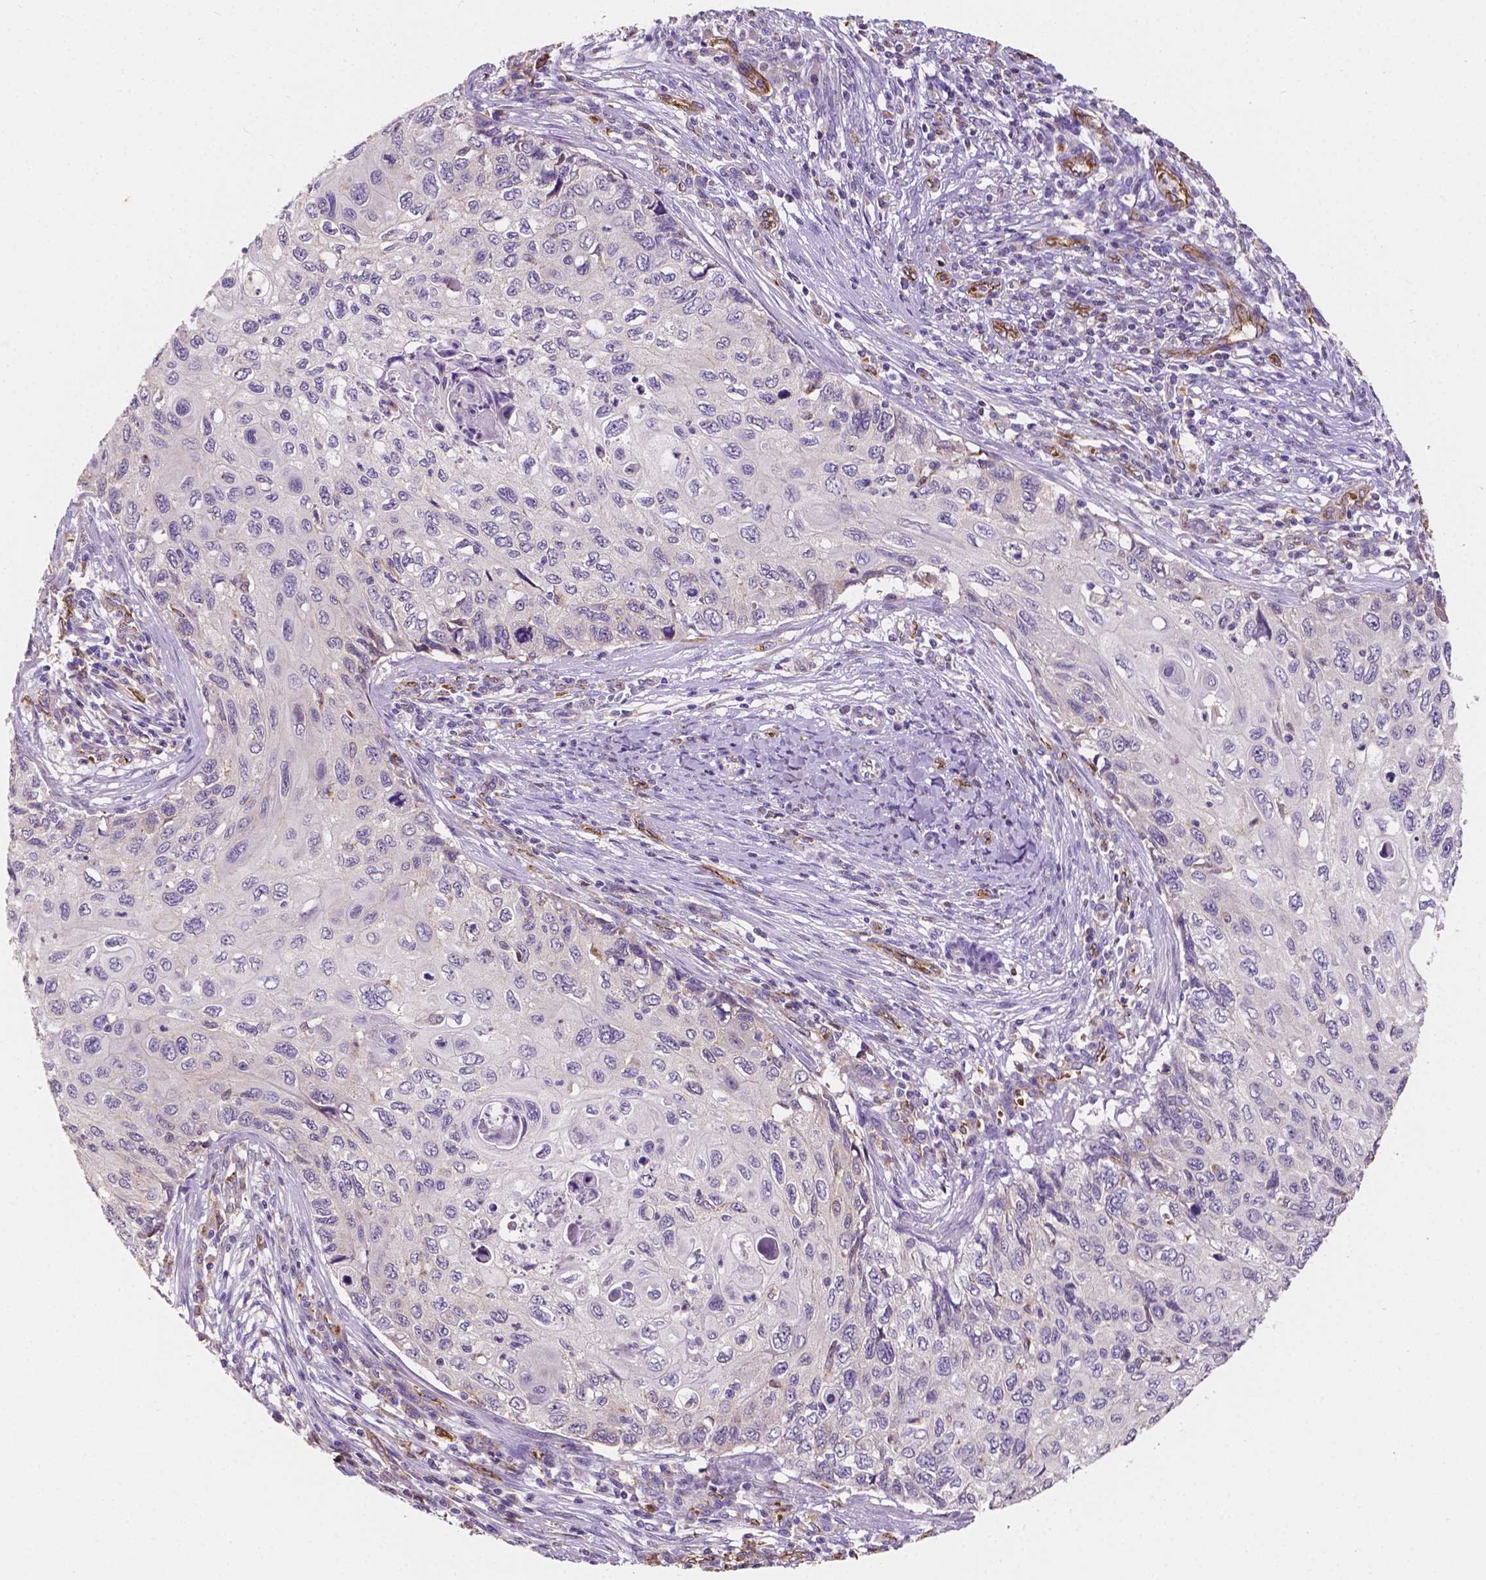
{"staining": {"intensity": "negative", "quantity": "none", "location": "none"}, "tissue": "cervical cancer", "cell_type": "Tumor cells", "image_type": "cancer", "snomed": [{"axis": "morphology", "description": "Squamous cell carcinoma, NOS"}, {"axis": "topography", "description": "Cervix"}], "caption": "An IHC image of cervical cancer (squamous cell carcinoma) is shown. There is no staining in tumor cells of cervical cancer (squamous cell carcinoma).", "gene": "SLC22A4", "patient": {"sex": "female", "age": 70}}